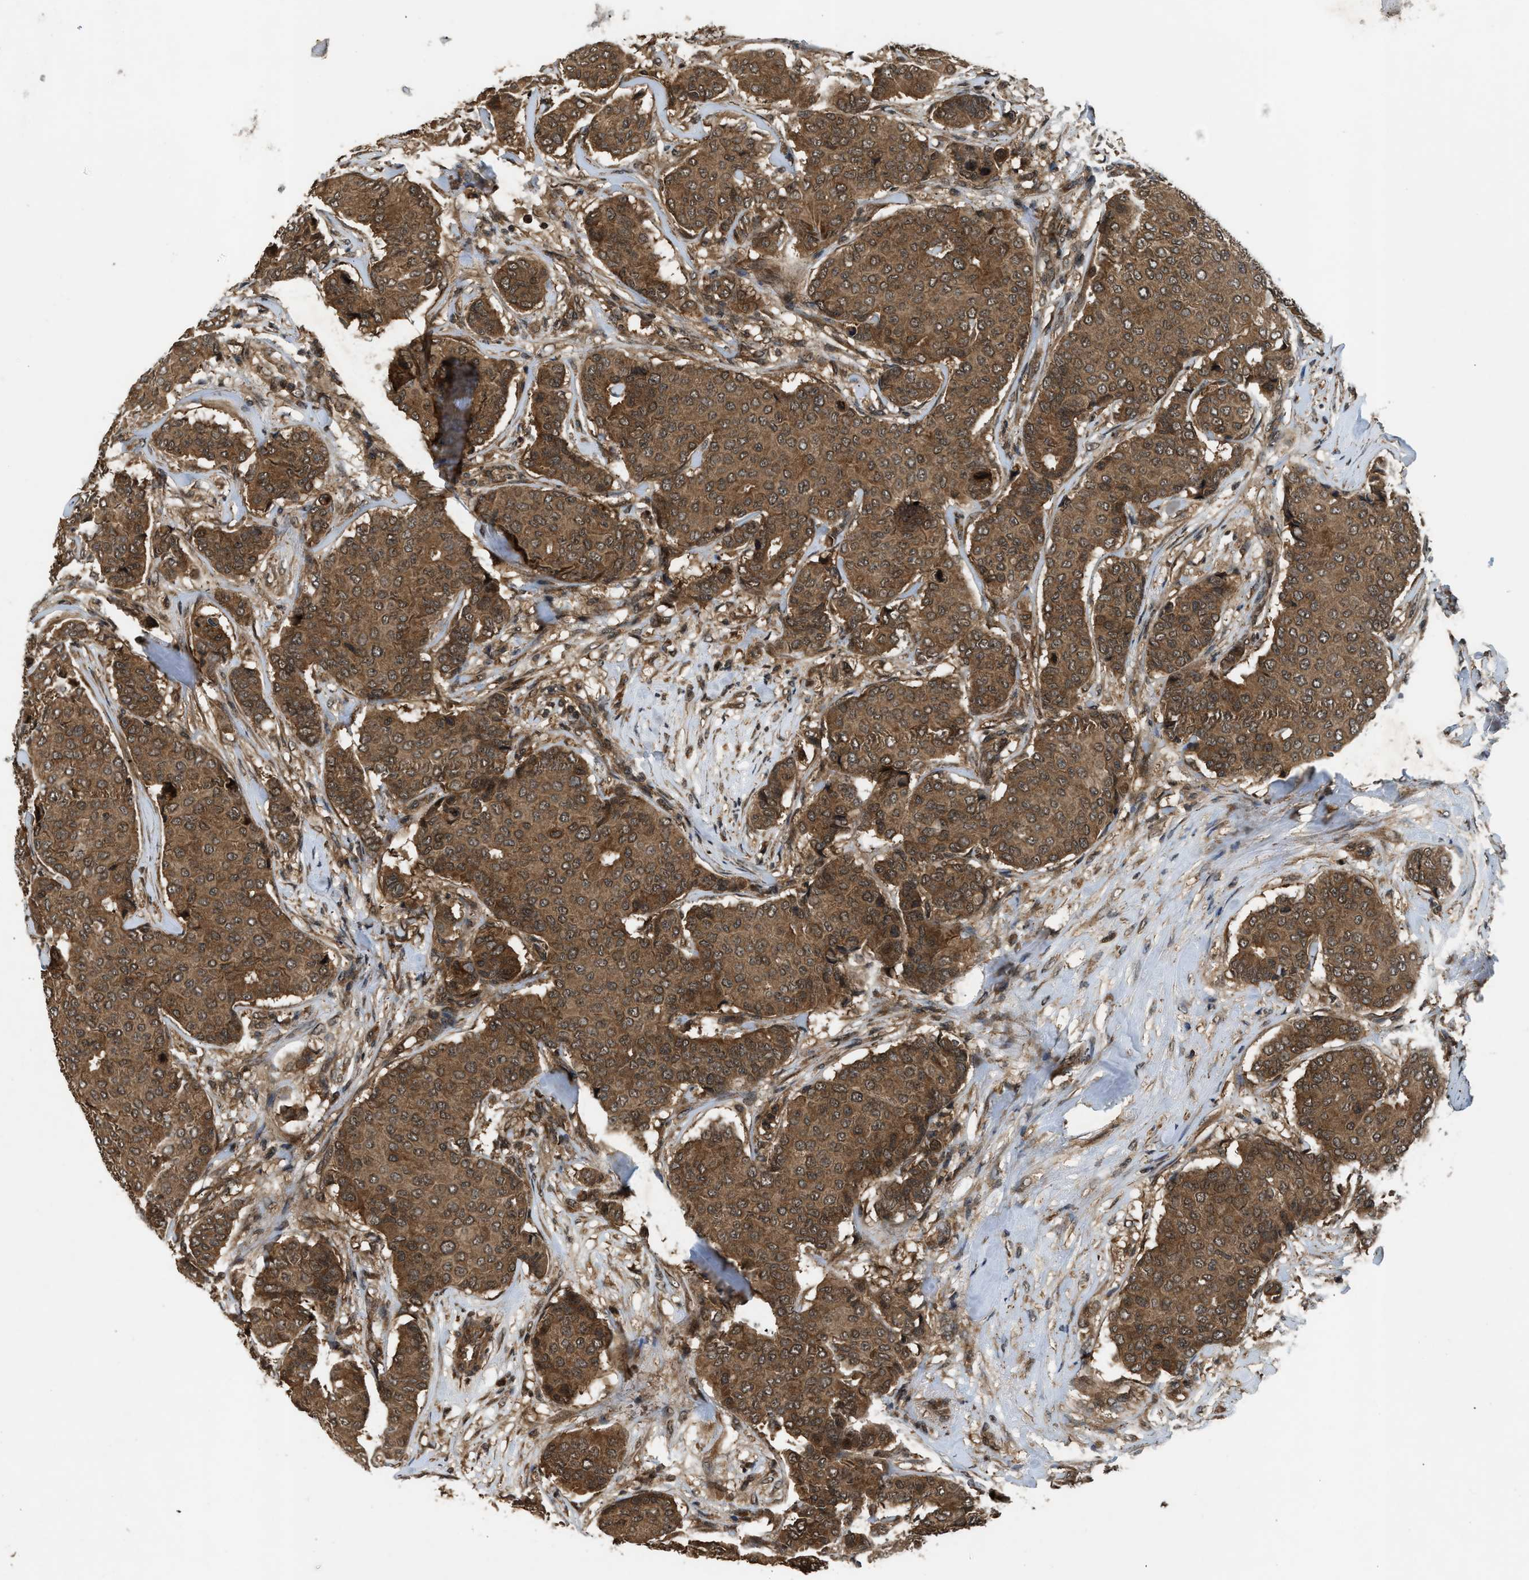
{"staining": {"intensity": "moderate", "quantity": ">75%", "location": "cytoplasmic/membranous"}, "tissue": "breast cancer", "cell_type": "Tumor cells", "image_type": "cancer", "snomed": [{"axis": "morphology", "description": "Duct carcinoma"}, {"axis": "topography", "description": "Breast"}], "caption": "Protein expression analysis of human breast cancer (intraductal carcinoma) reveals moderate cytoplasmic/membranous expression in approximately >75% of tumor cells. (DAB (3,3'-diaminobenzidine) IHC, brown staining for protein, blue staining for nuclei).", "gene": "RPS6KB1", "patient": {"sex": "female", "age": 75}}